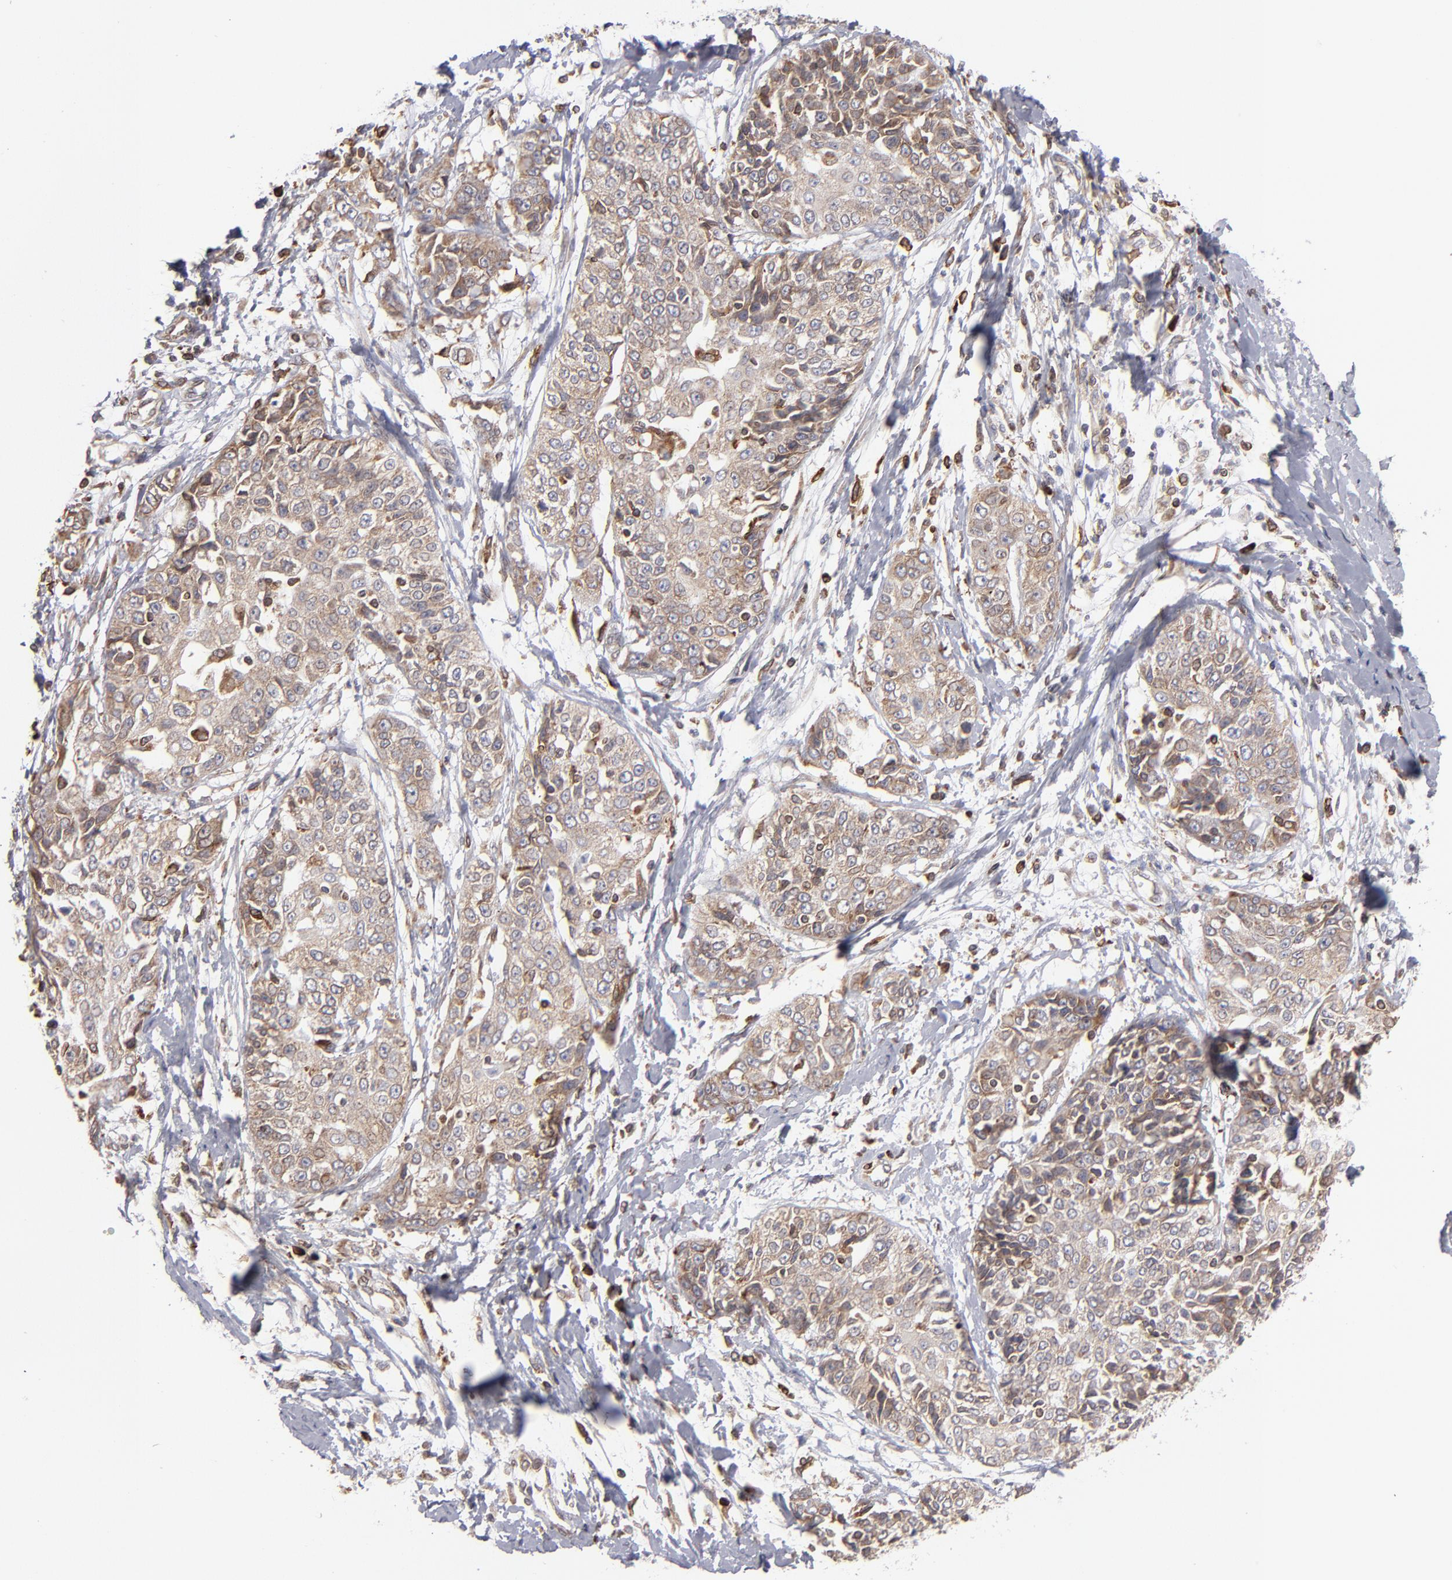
{"staining": {"intensity": "moderate", "quantity": ">75%", "location": "cytoplasmic/membranous"}, "tissue": "cervical cancer", "cell_type": "Tumor cells", "image_type": "cancer", "snomed": [{"axis": "morphology", "description": "Squamous cell carcinoma, NOS"}, {"axis": "topography", "description": "Cervix"}], "caption": "This is an image of immunohistochemistry (IHC) staining of cervical cancer, which shows moderate staining in the cytoplasmic/membranous of tumor cells.", "gene": "TMX1", "patient": {"sex": "female", "age": 64}}